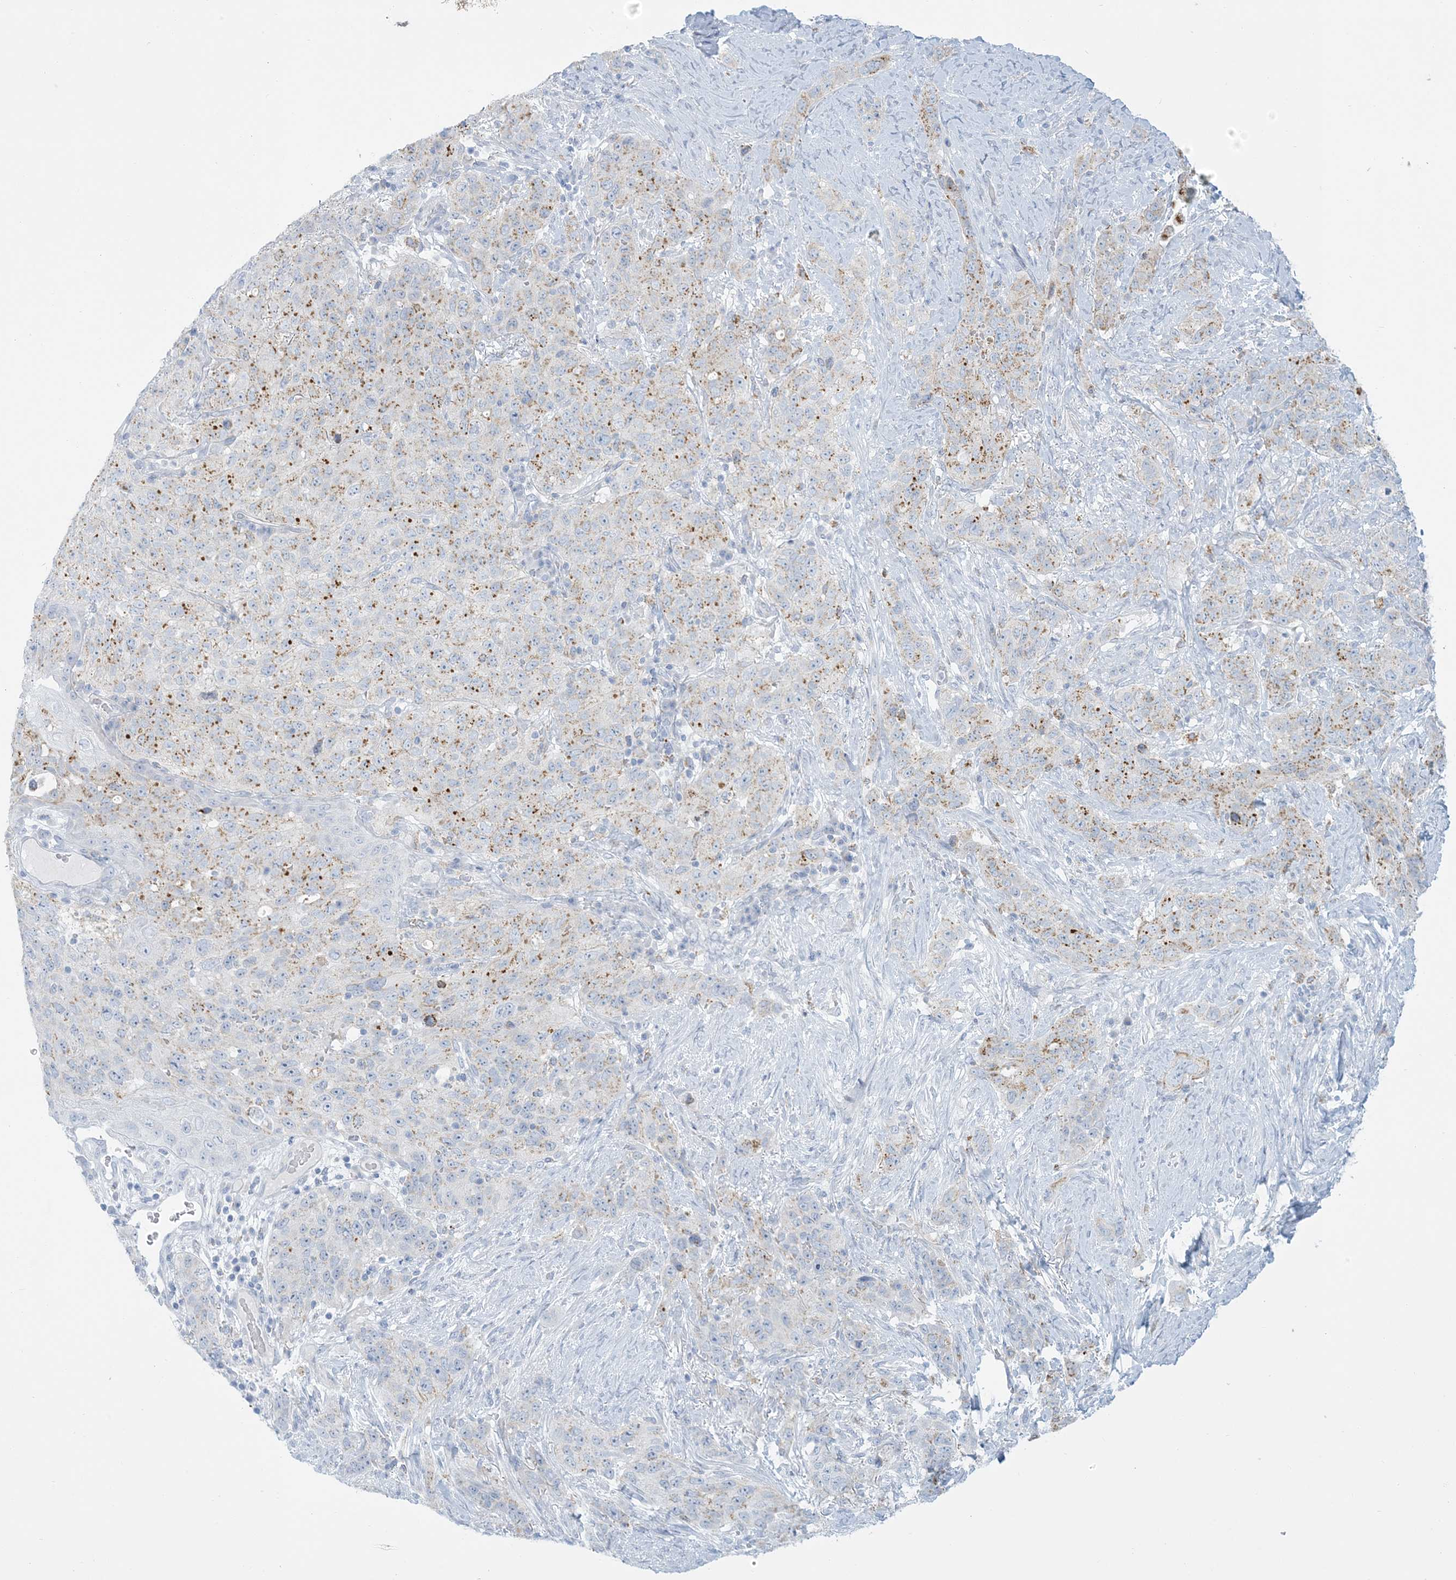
{"staining": {"intensity": "moderate", "quantity": "25%-75%", "location": "cytoplasmic/membranous"}, "tissue": "stomach cancer", "cell_type": "Tumor cells", "image_type": "cancer", "snomed": [{"axis": "morphology", "description": "Adenocarcinoma, NOS"}, {"axis": "topography", "description": "Stomach"}], "caption": "Immunohistochemistry (IHC) of stomach cancer exhibits medium levels of moderate cytoplasmic/membranous positivity in approximately 25%-75% of tumor cells.", "gene": "ZDHHC4", "patient": {"sex": "male", "age": 48}}